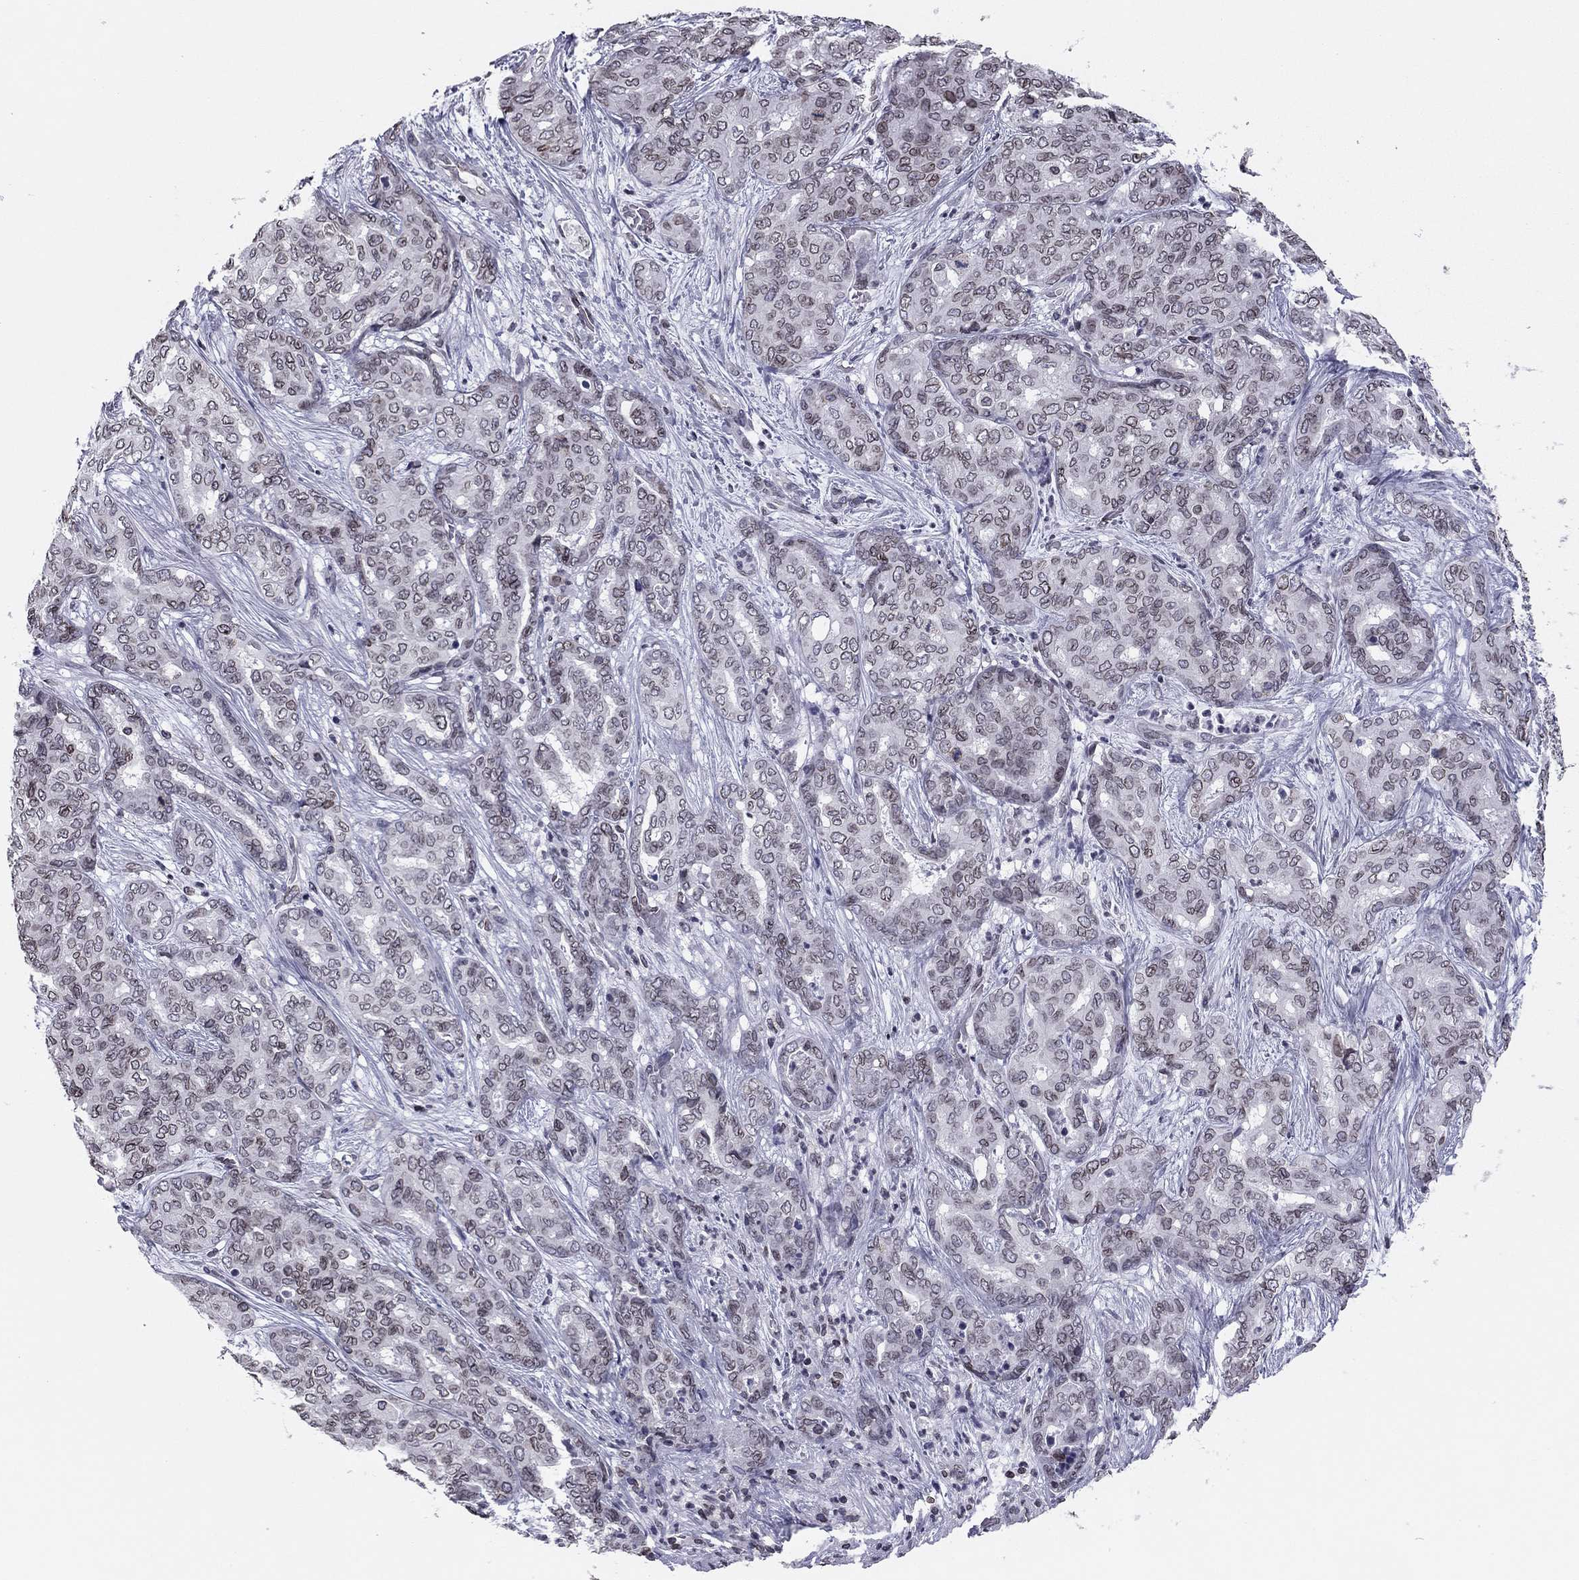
{"staining": {"intensity": "weak", "quantity": "25%-75%", "location": "cytoplasmic/membranous,nuclear"}, "tissue": "liver cancer", "cell_type": "Tumor cells", "image_type": "cancer", "snomed": [{"axis": "morphology", "description": "Cholangiocarcinoma"}, {"axis": "topography", "description": "Liver"}], "caption": "This micrograph shows IHC staining of liver cancer (cholangiocarcinoma), with low weak cytoplasmic/membranous and nuclear positivity in approximately 25%-75% of tumor cells.", "gene": "ESPL1", "patient": {"sex": "female", "age": 64}}